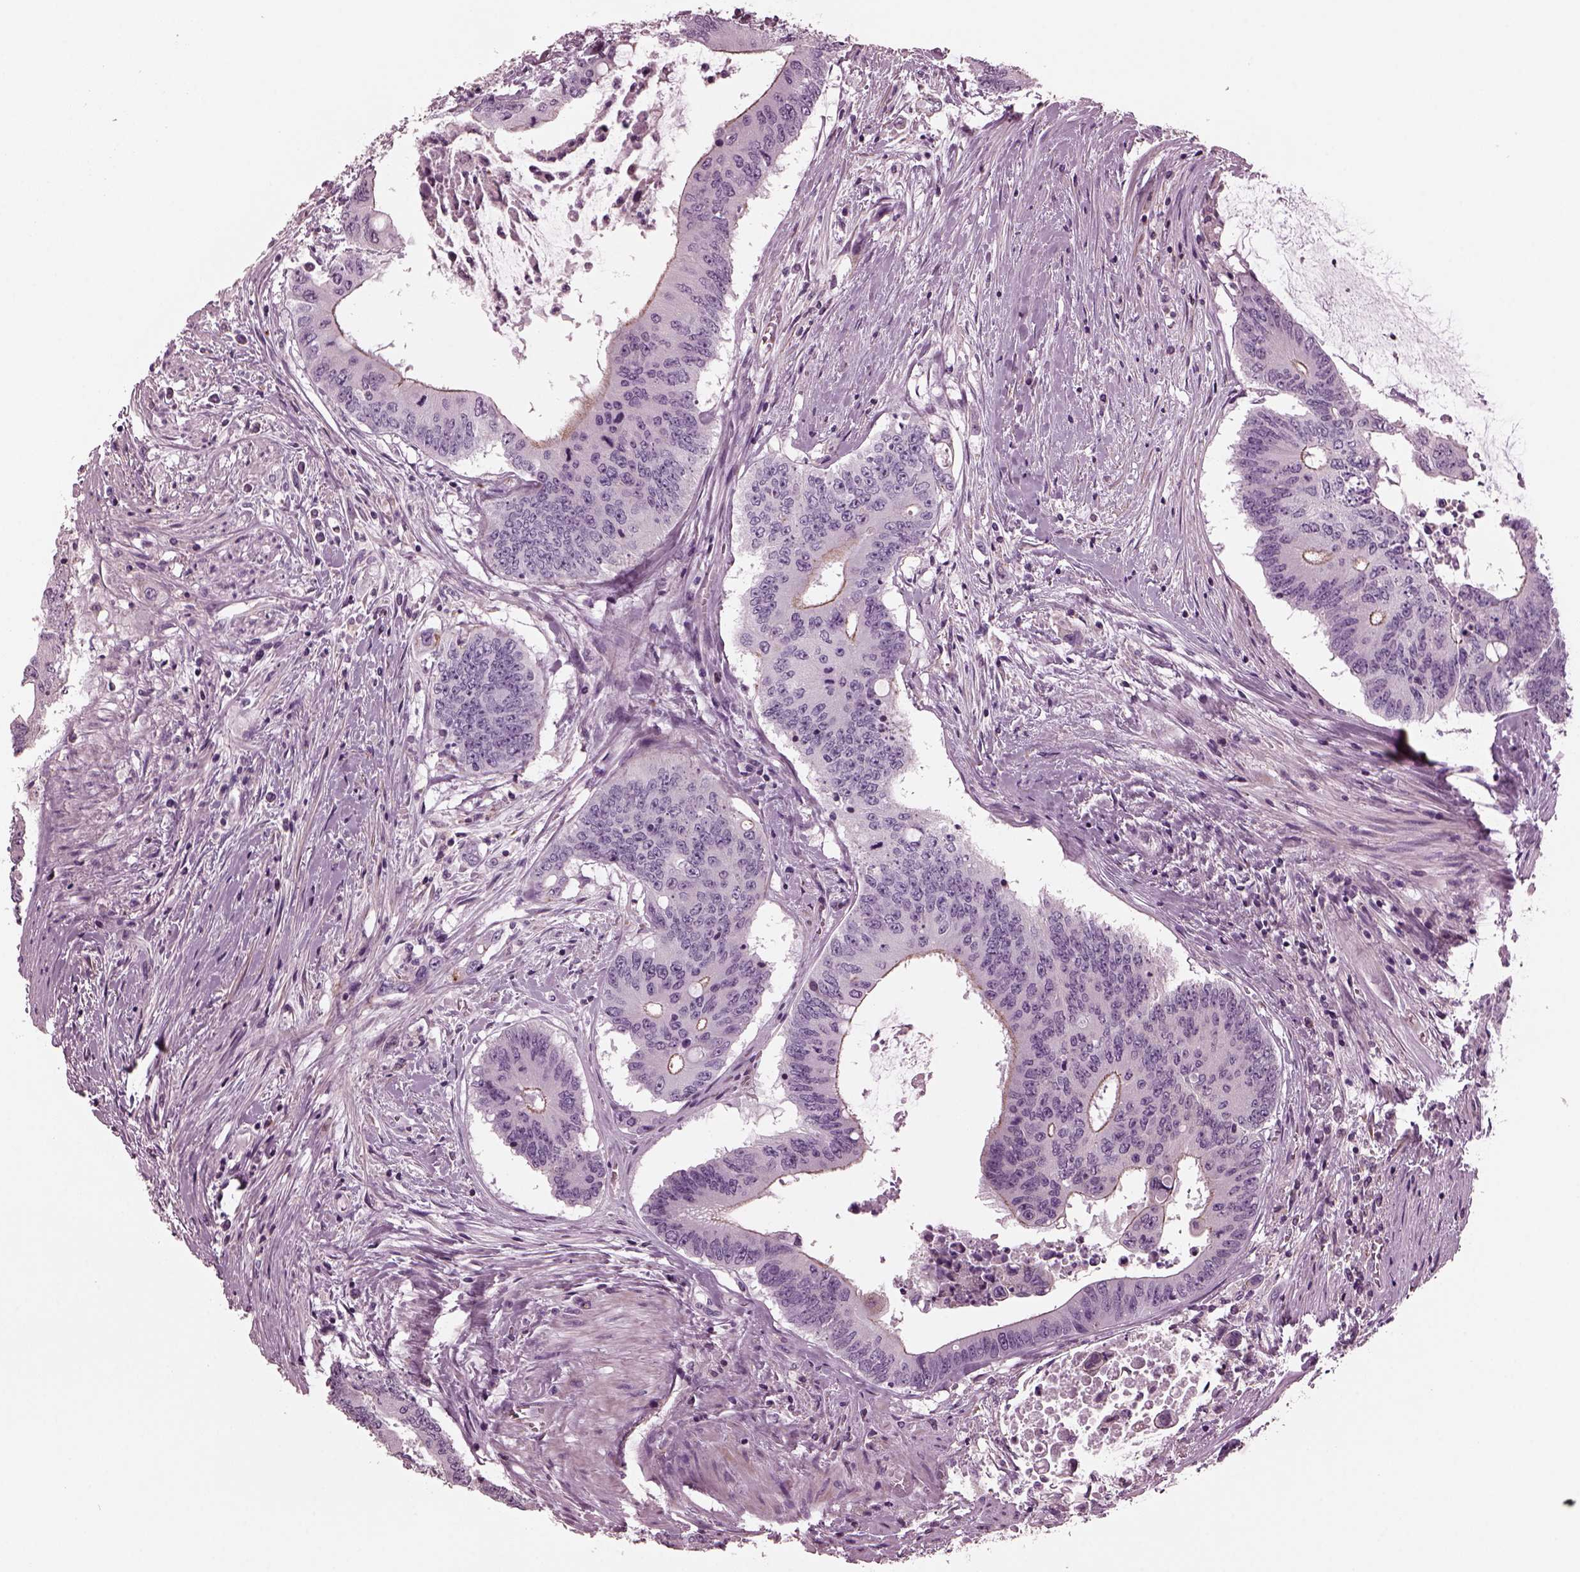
{"staining": {"intensity": "weak", "quantity": "<25%", "location": "cytoplasmic/membranous"}, "tissue": "colorectal cancer", "cell_type": "Tumor cells", "image_type": "cancer", "snomed": [{"axis": "morphology", "description": "Adenocarcinoma, NOS"}, {"axis": "topography", "description": "Rectum"}], "caption": "High magnification brightfield microscopy of colorectal cancer stained with DAB (3,3'-diaminobenzidine) (brown) and counterstained with hematoxylin (blue): tumor cells show no significant positivity.", "gene": "GDF11", "patient": {"sex": "male", "age": 59}}